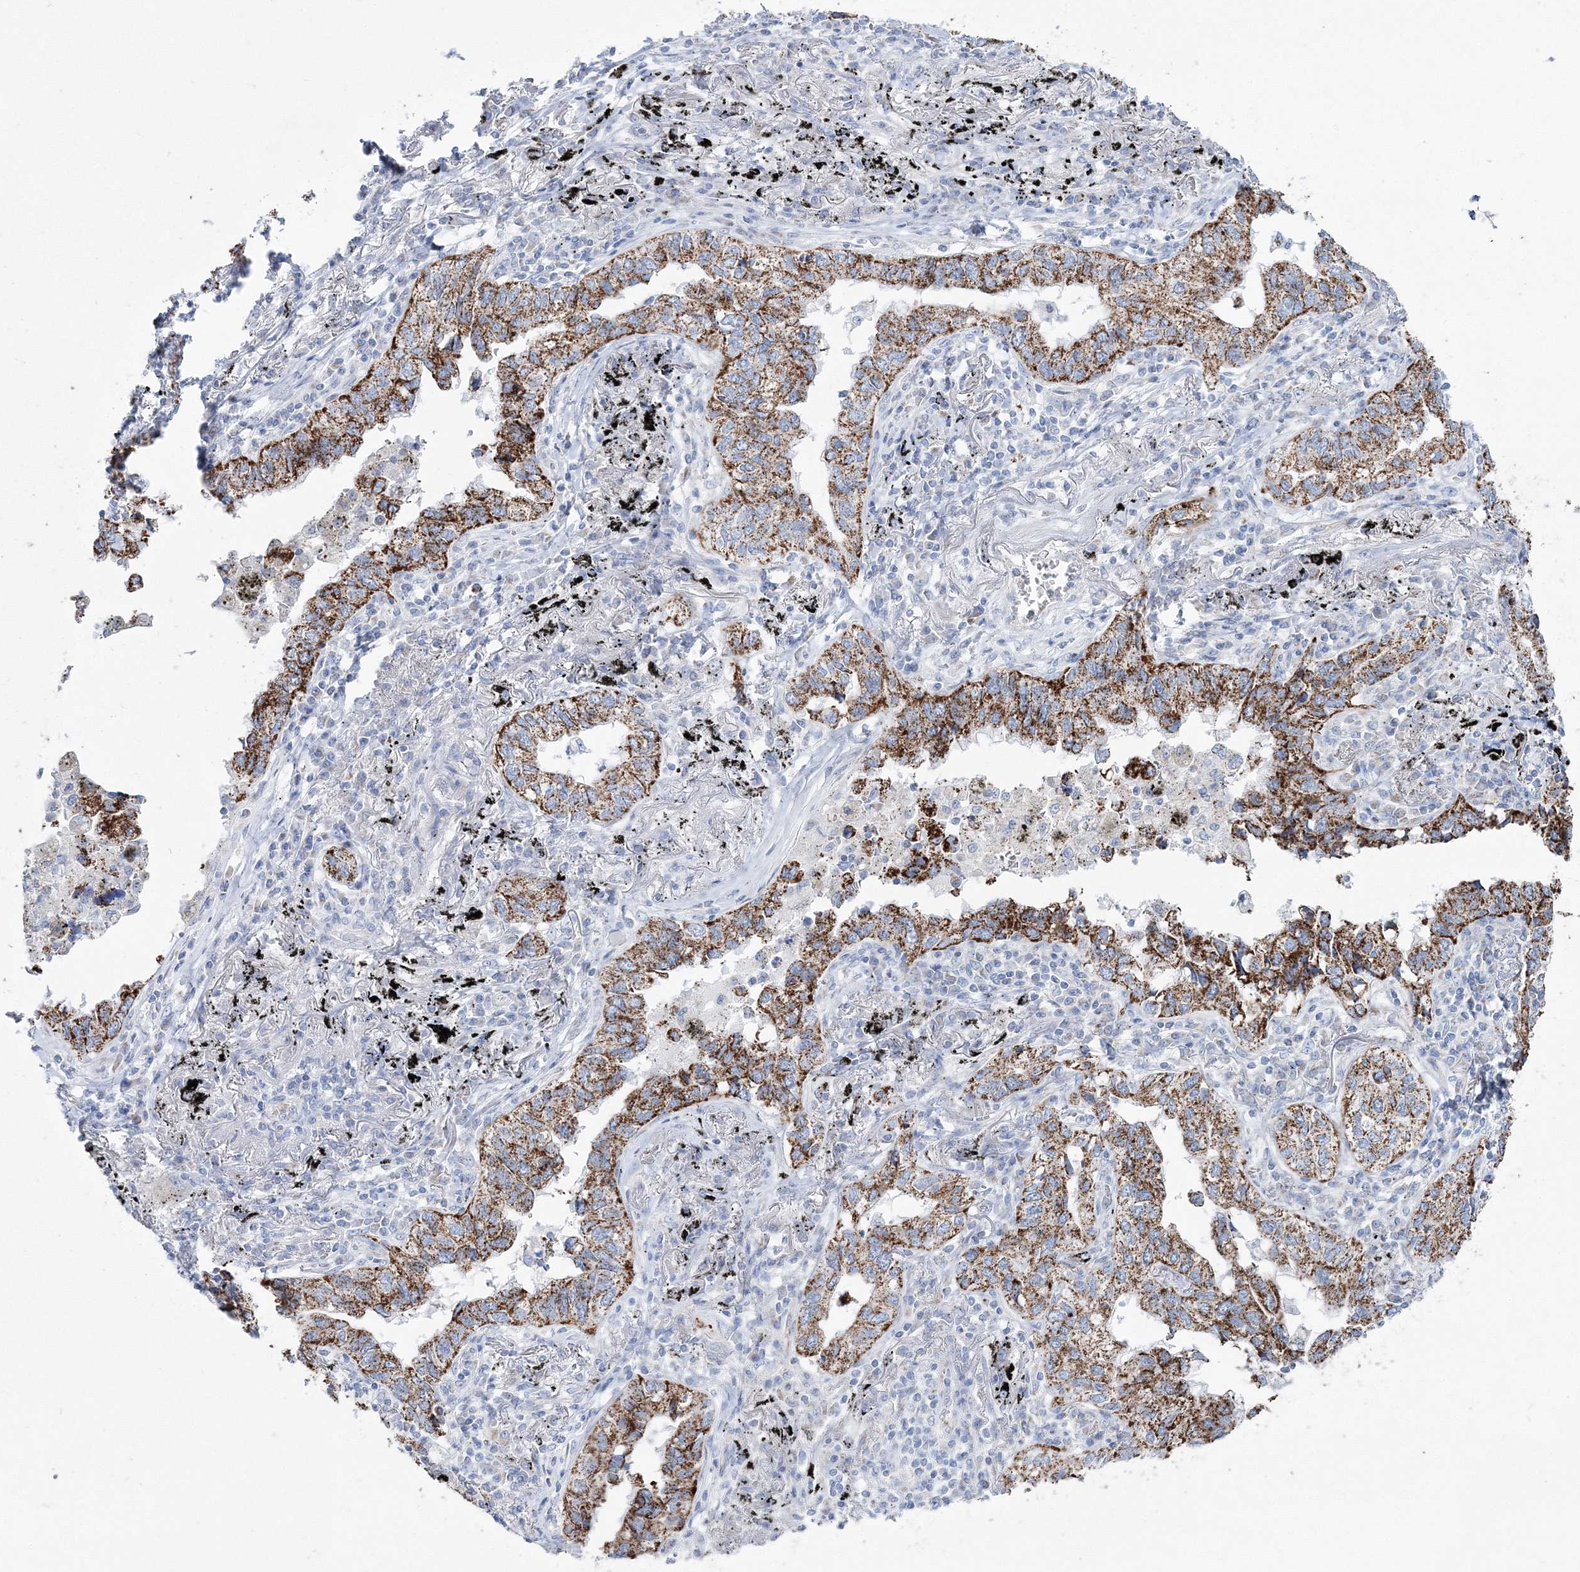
{"staining": {"intensity": "moderate", "quantity": ">75%", "location": "cytoplasmic/membranous"}, "tissue": "lung cancer", "cell_type": "Tumor cells", "image_type": "cancer", "snomed": [{"axis": "morphology", "description": "Adenocarcinoma, NOS"}, {"axis": "topography", "description": "Lung"}], "caption": "There is medium levels of moderate cytoplasmic/membranous positivity in tumor cells of lung cancer (adenocarcinoma), as demonstrated by immunohistochemical staining (brown color).", "gene": "HIBCH", "patient": {"sex": "male", "age": 65}}